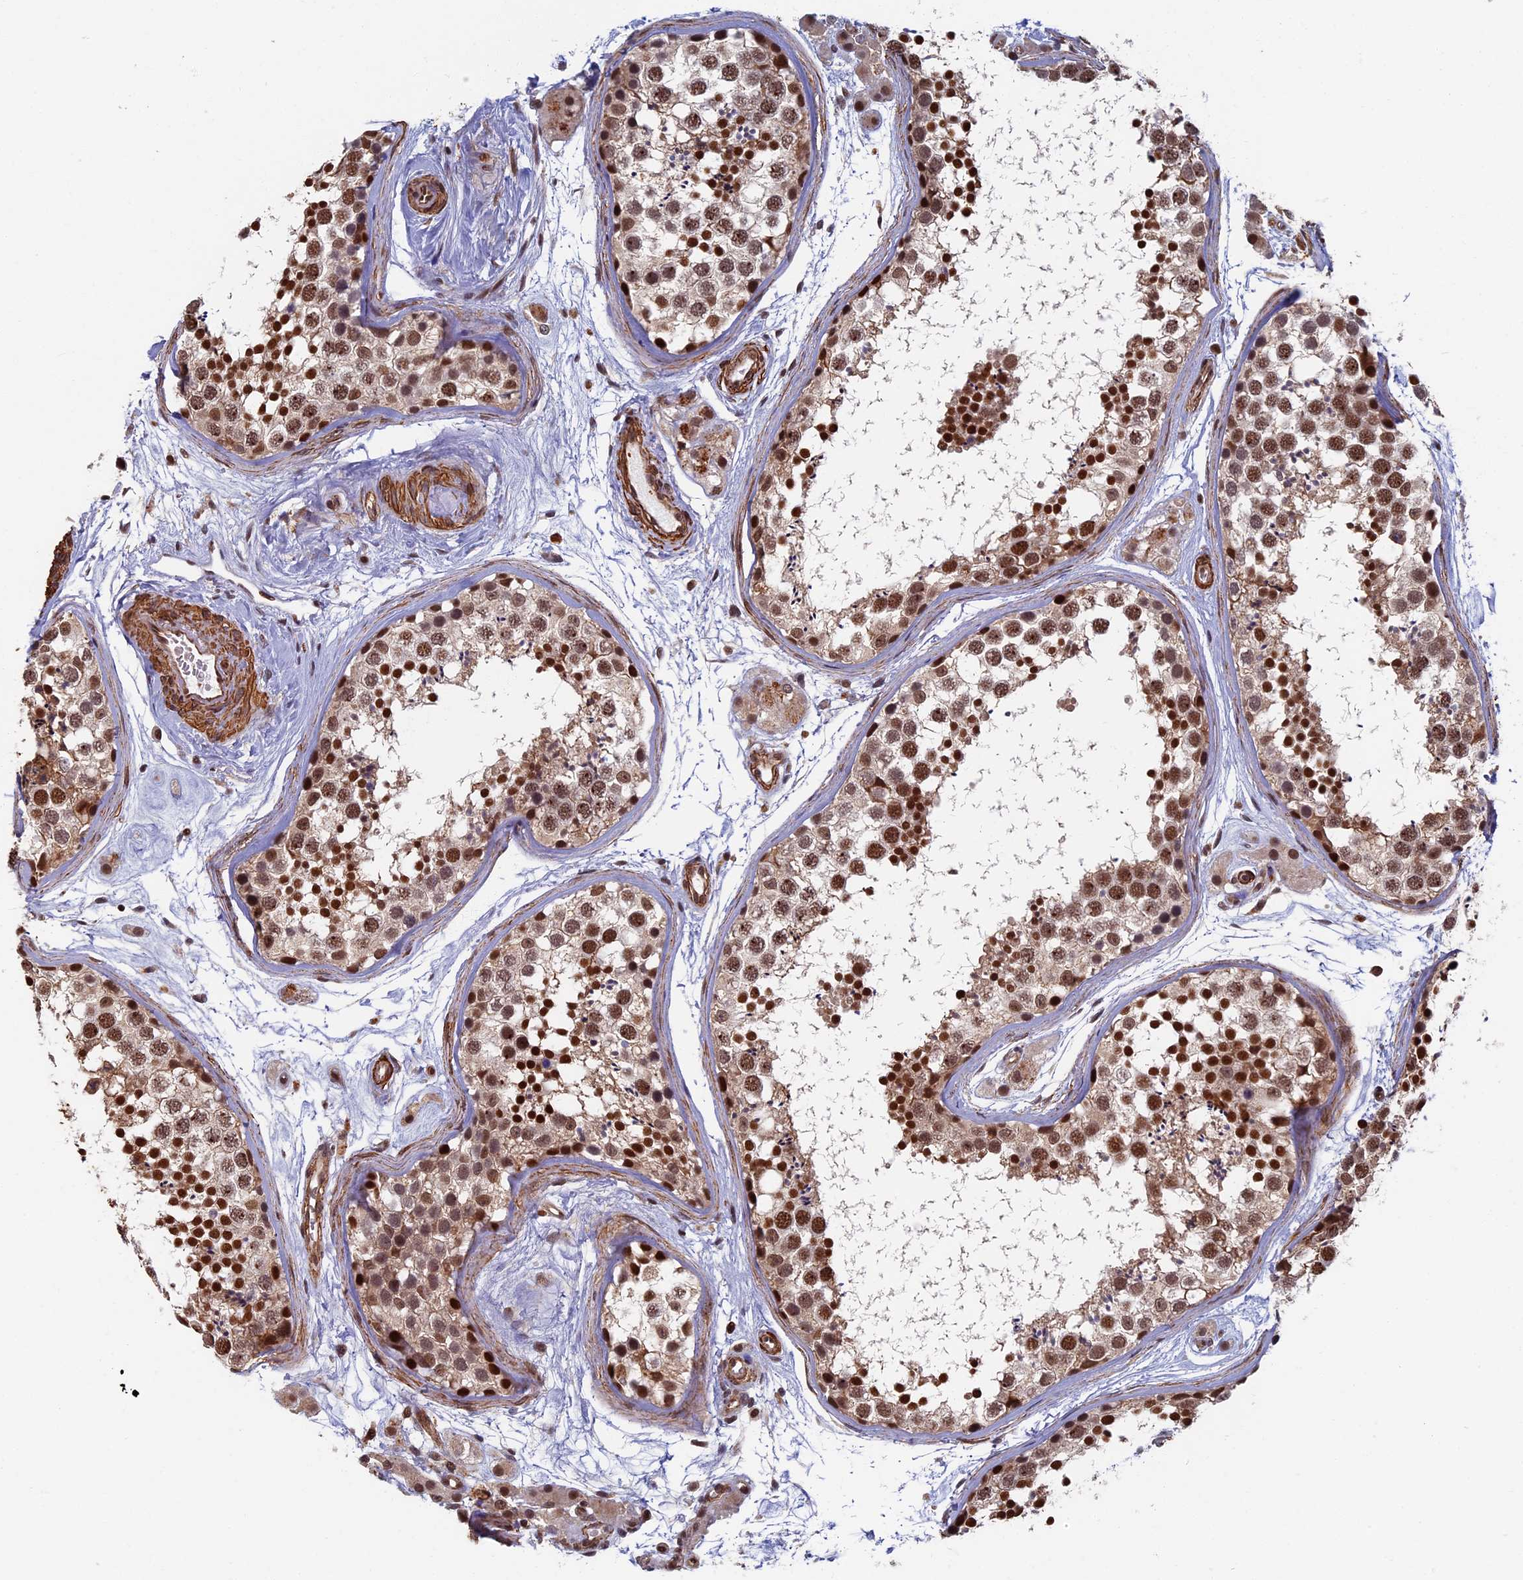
{"staining": {"intensity": "moderate", "quantity": ">75%", "location": "nuclear"}, "tissue": "testis", "cell_type": "Cells in seminiferous ducts", "image_type": "normal", "snomed": [{"axis": "morphology", "description": "Normal tissue, NOS"}, {"axis": "topography", "description": "Testis"}], "caption": "IHC (DAB) staining of normal testis shows moderate nuclear protein staining in approximately >75% of cells in seminiferous ducts.", "gene": "CTDP1", "patient": {"sex": "male", "age": 56}}